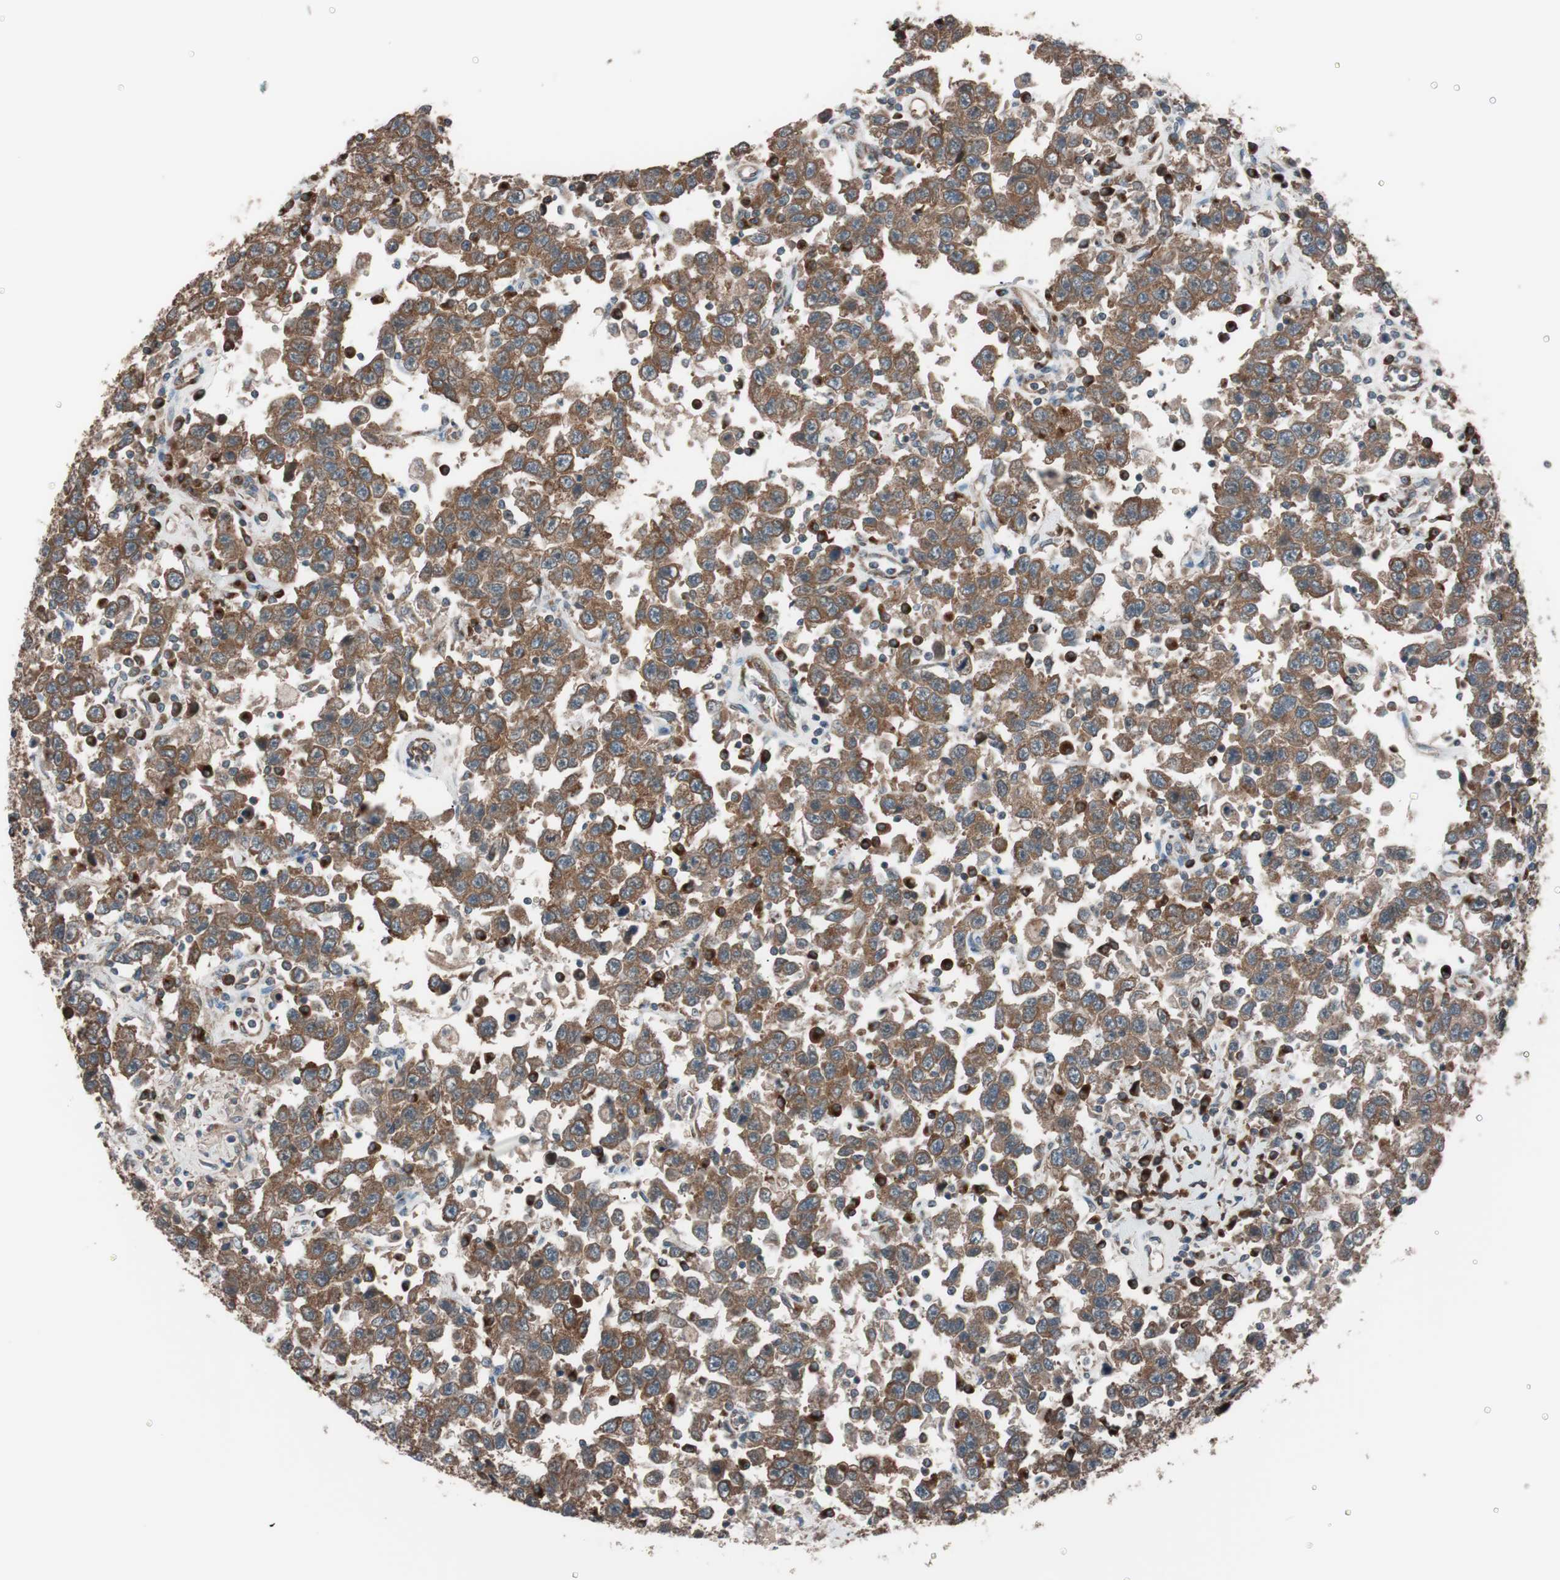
{"staining": {"intensity": "moderate", "quantity": ">75%", "location": "cytoplasmic/membranous"}, "tissue": "testis cancer", "cell_type": "Tumor cells", "image_type": "cancer", "snomed": [{"axis": "morphology", "description": "Seminoma, NOS"}, {"axis": "topography", "description": "Testis"}], "caption": "Testis cancer was stained to show a protein in brown. There is medium levels of moderate cytoplasmic/membranous staining in approximately >75% of tumor cells.", "gene": "SEC31A", "patient": {"sex": "male", "age": 41}}